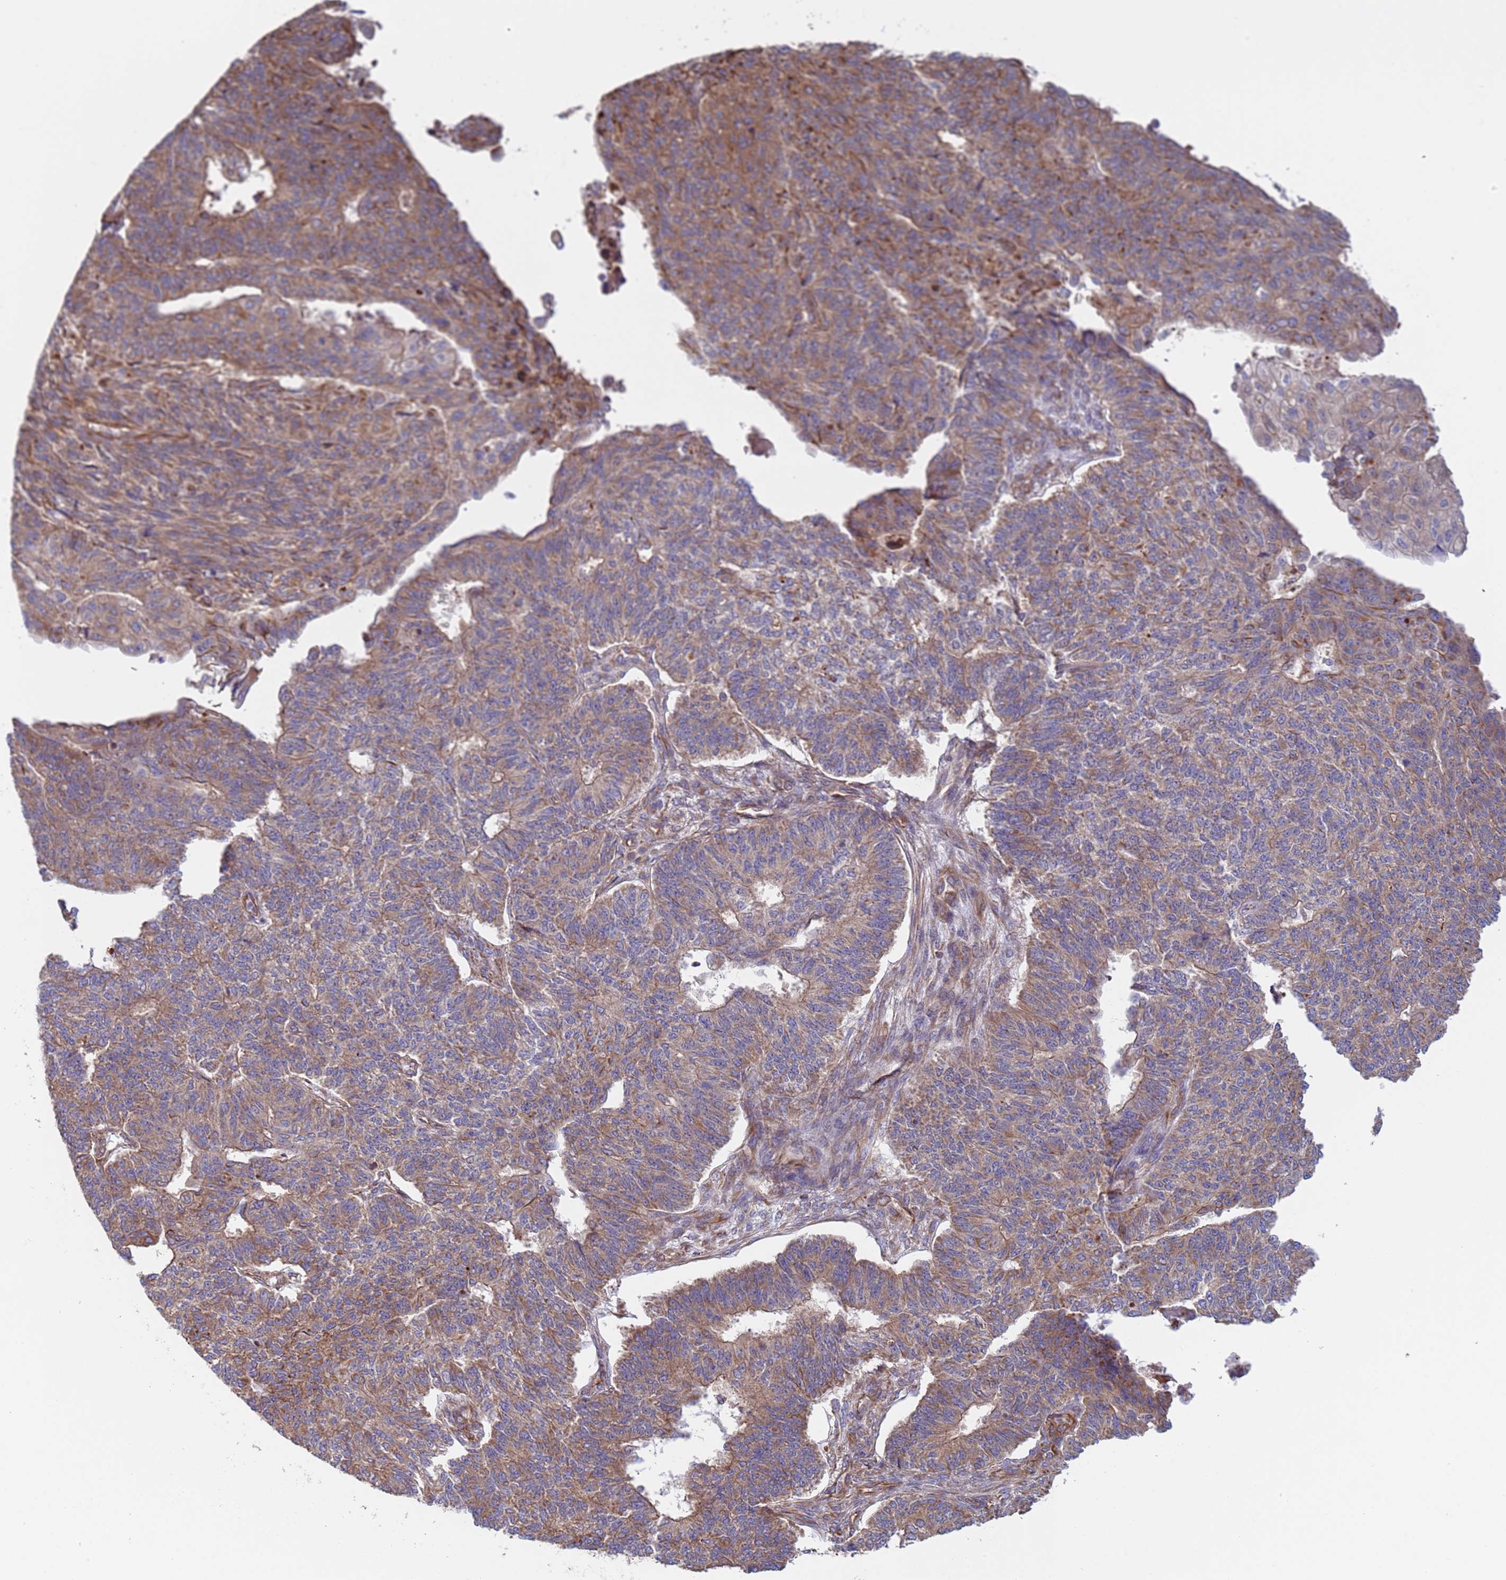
{"staining": {"intensity": "moderate", "quantity": "25%-75%", "location": "cytoplasmic/membranous"}, "tissue": "endometrial cancer", "cell_type": "Tumor cells", "image_type": "cancer", "snomed": [{"axis": "morphology", "description": "Adenocarcinoma, NOS"}, {"axis": "topography", "description": "Endometrium"}], "caption": "About 25%-75% of tumor cells in endometrial cancer show moderate cytoplasmic/membranous protein positivity as visualized by brown immunohistochemical staining.", "gene": "NUDT12", "patient": {"sex": "female", "age": 32}}